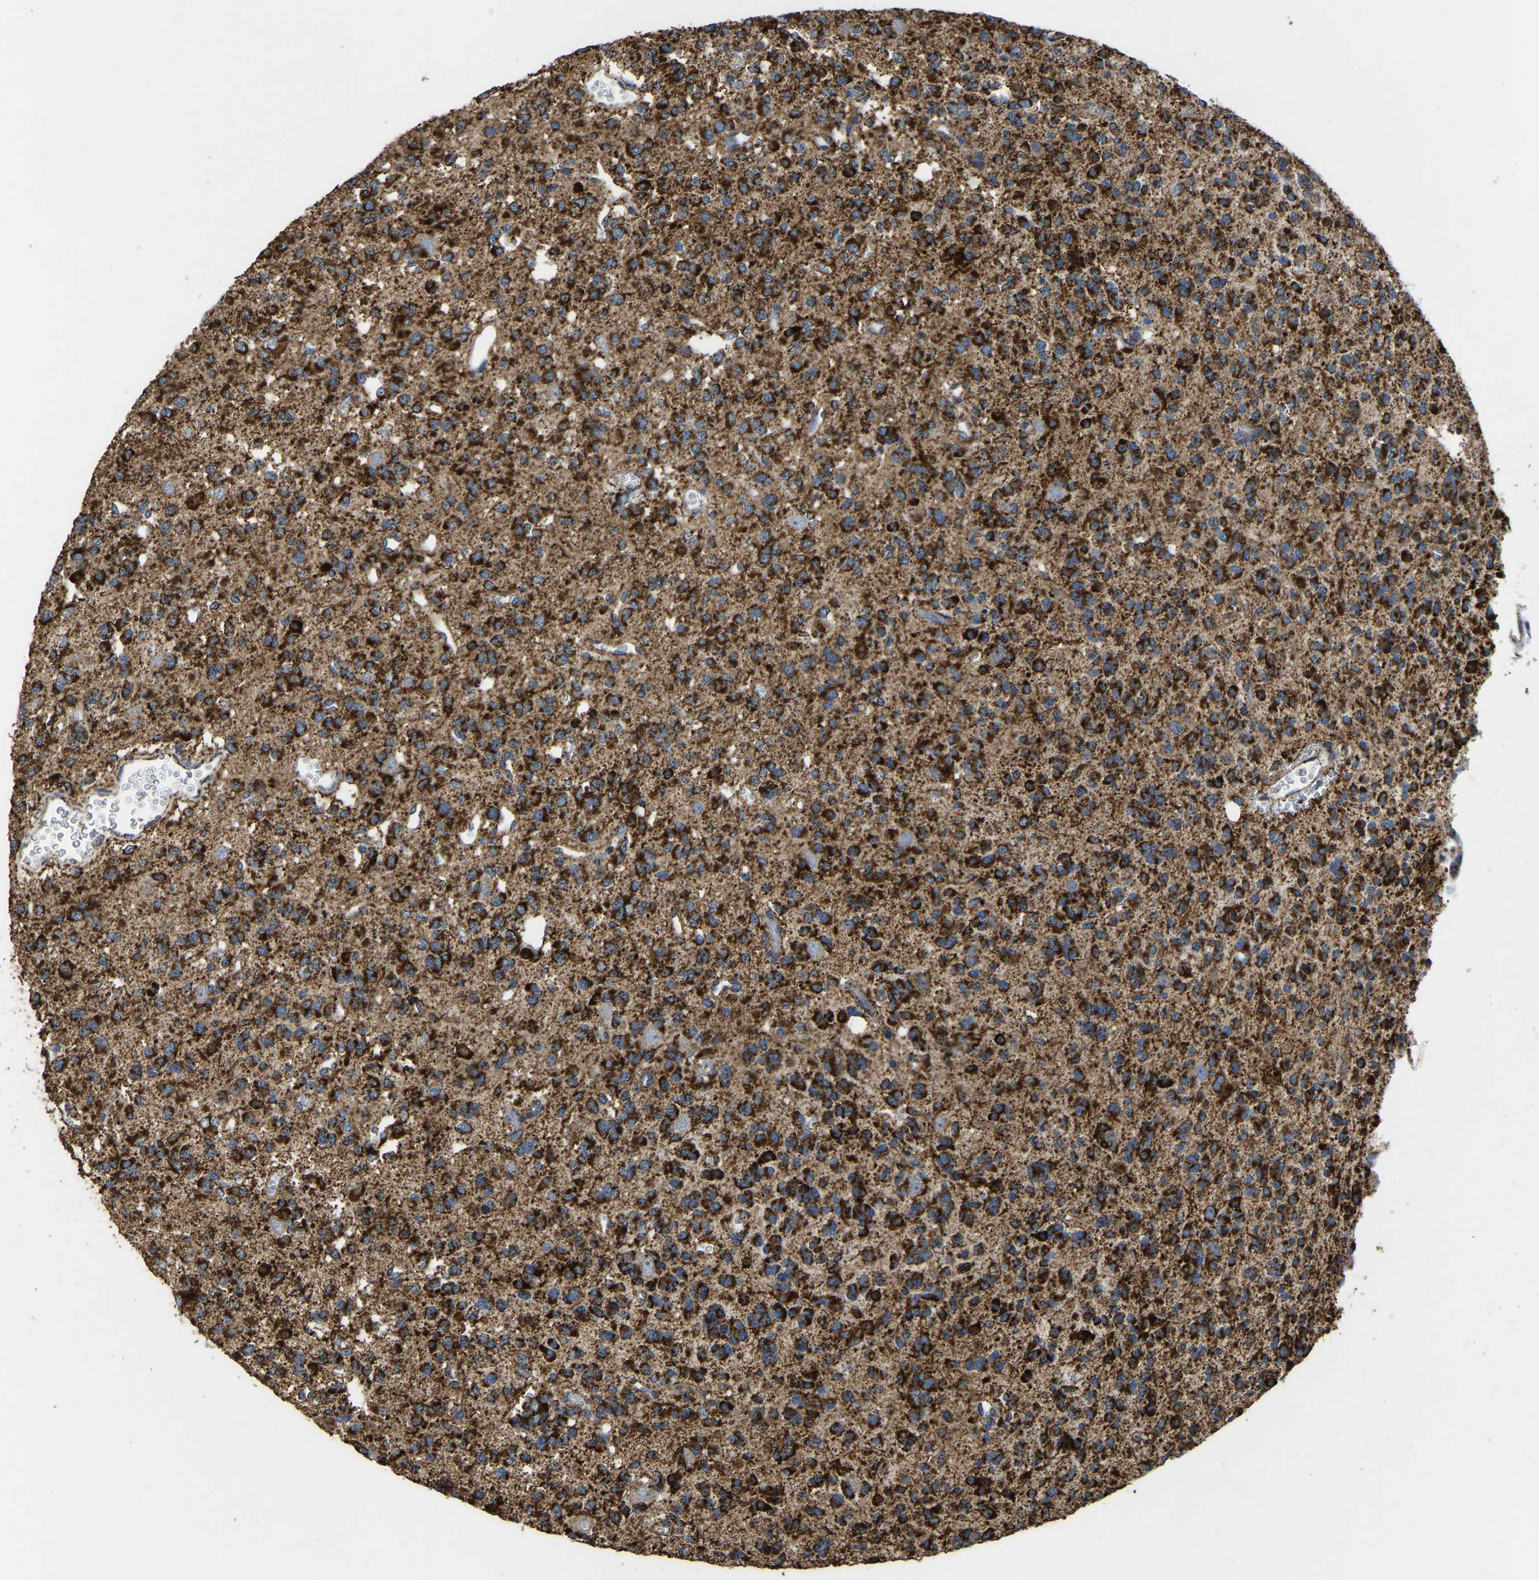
{"staining": {"intensity": "strong", "quantity": ">75%", "location": "cytoplasmic/membranous"}, "tissue": "glioma", "cell_type": "Tumor cells", "image_type": "cancer", "snomed": [{"axis": "morphology", "description": "Glioma, malignant, Low grade"}, {"axis": "topography", "description": "Brain"}], "caption": "Approximately >75% of tumor cells in malignant glioma (low-grade) display strong cytoplasmic/membranous protein staining as visualized by brown immunohistochemical staining.", "gene": "ETFA", "patient": {"sex": "male", "age": 38}}